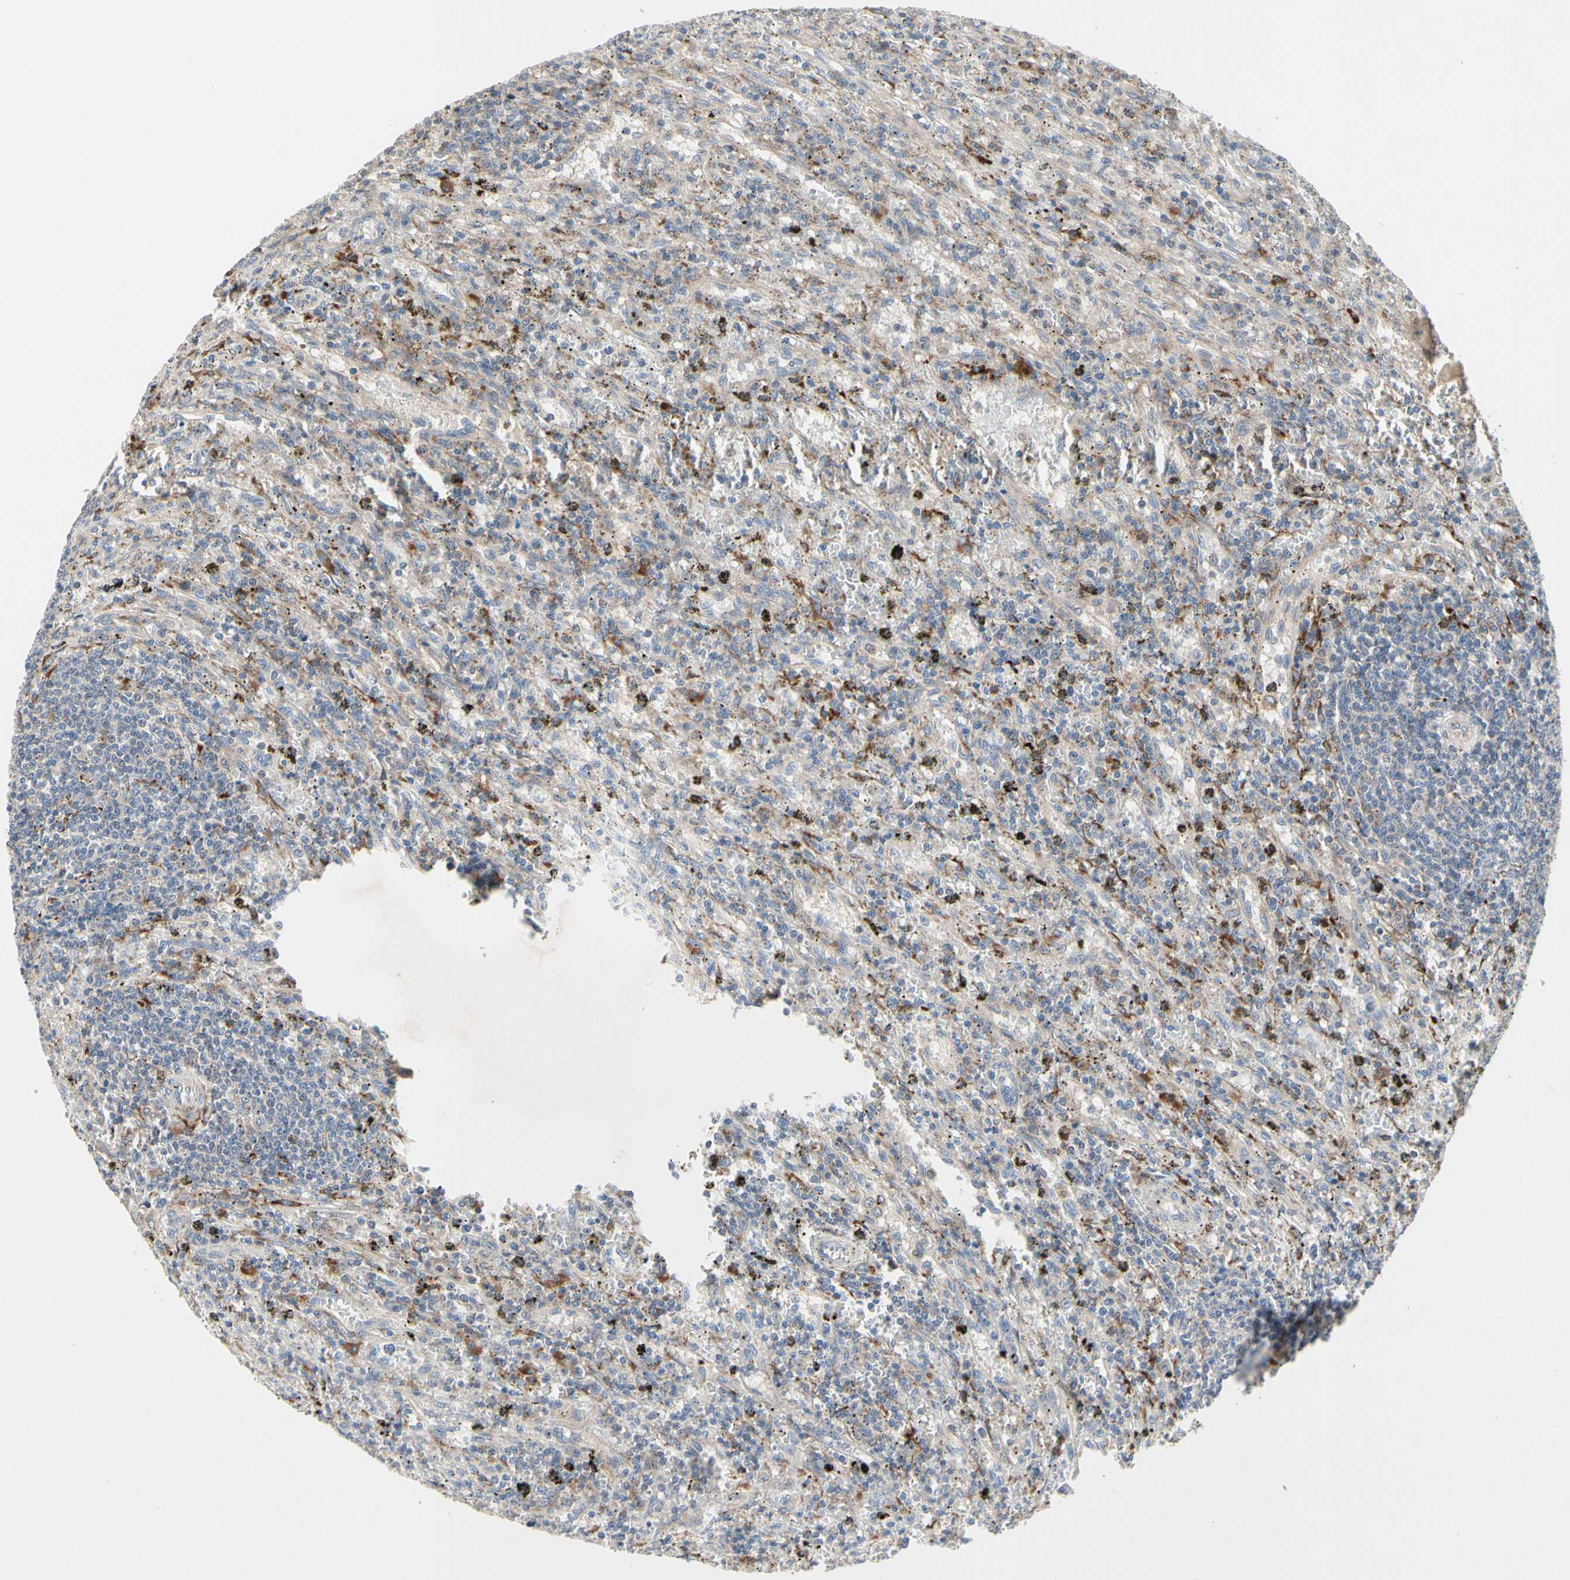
{"staining": {"intensity": "weak", "quantity": "25%-75%", "location": "cytoplasmic/membranous"}, "tissue": "lymphoma", "cell_type": "Tumor cells", "image_type": "cancer", "snomed": [{"axis": "morphology", "description": "Malignant lymphoma, non-Hodgkin's type, Low grade"}, {"axis": "topography", "description": "Spleen"}], "caption": "Immunohistochemical staining of lymphoma exhibits low levels of weak cytoplasmic/membranous protein staining in about 25%-75% of tumor cells.", "gene": "MMEL1", "patient": {"sex": "male", "age": 76}}